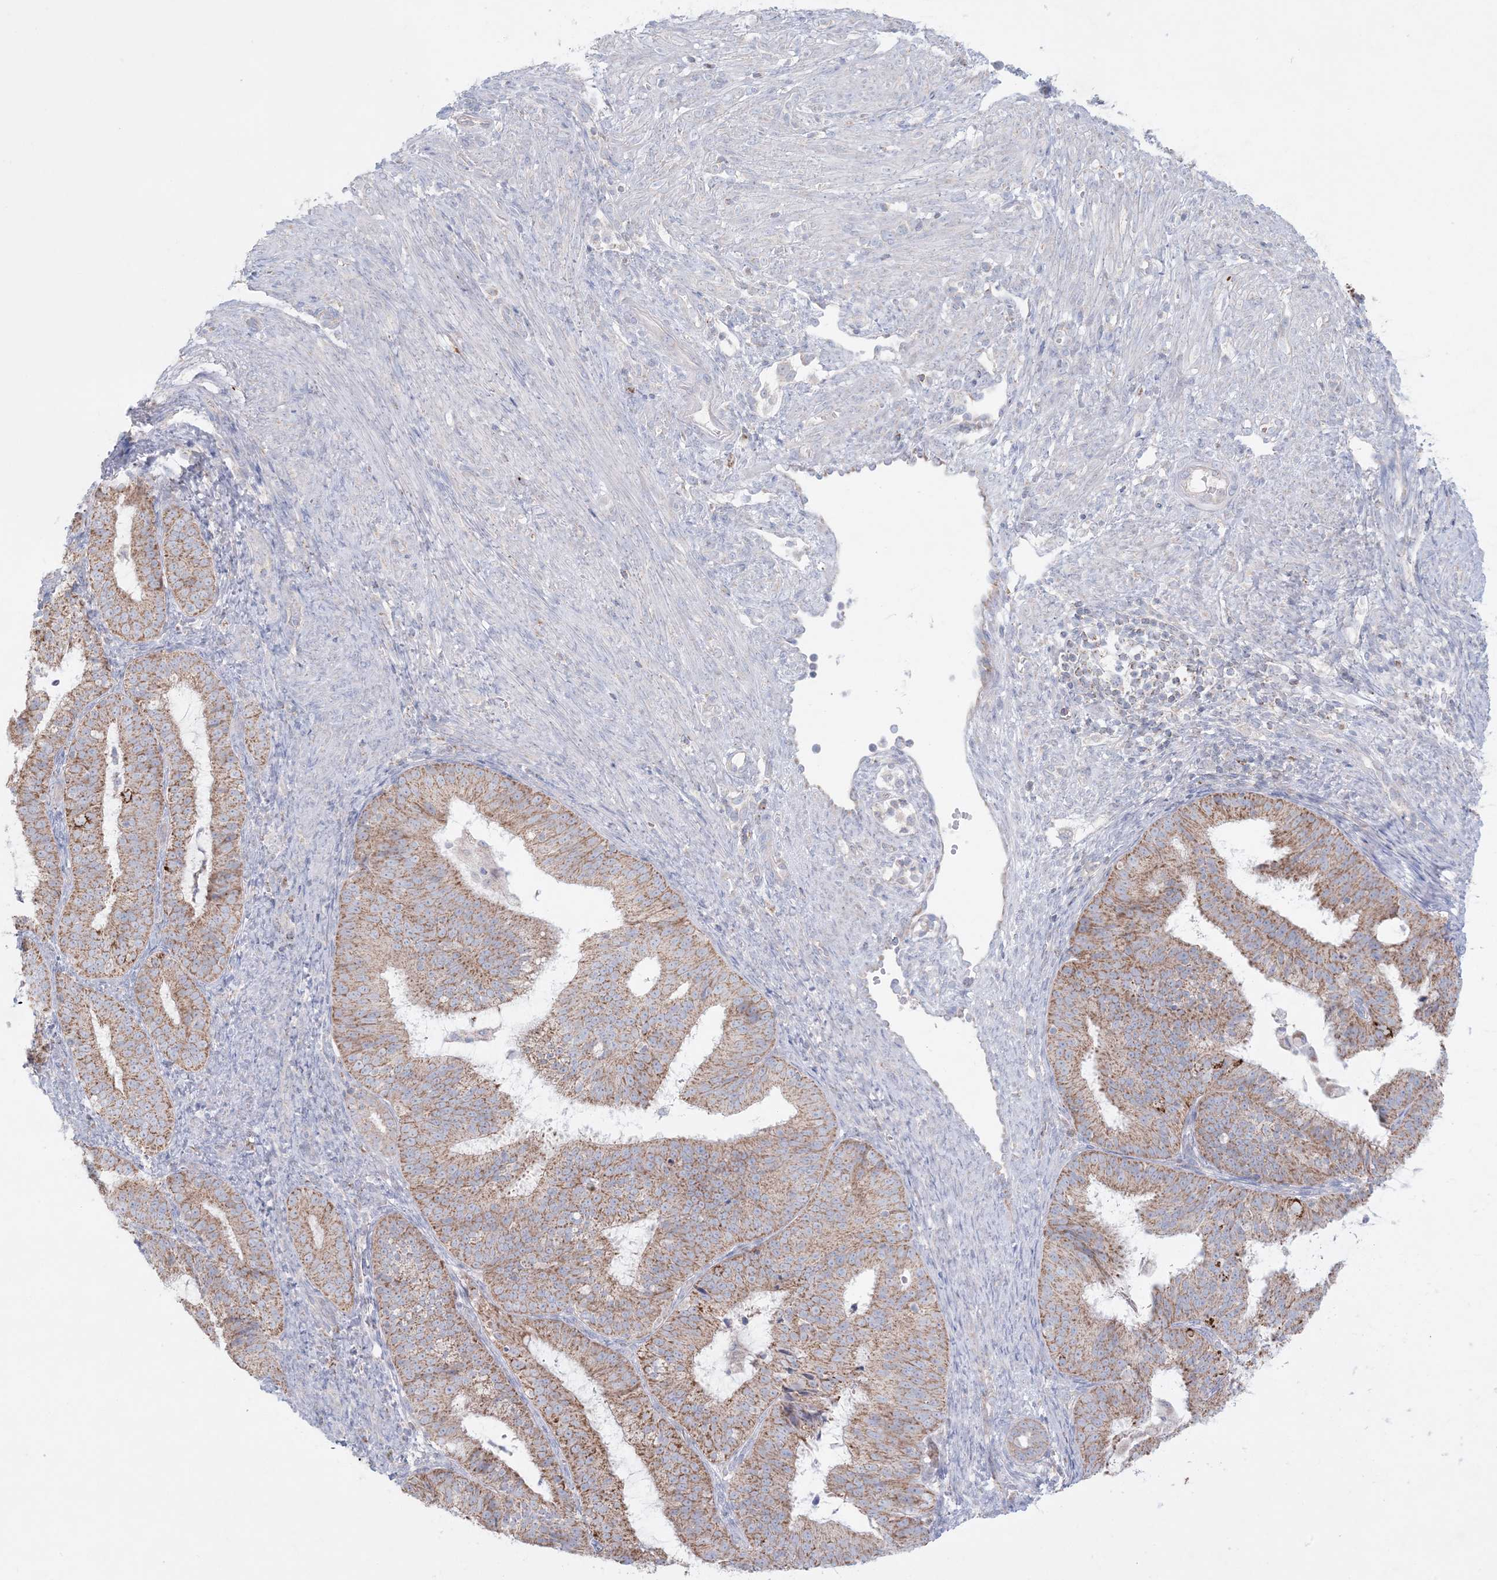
{"staining": {"intensity": "moderate", "quantity": ">75%", "location": "cytoplasmic/membranous"}, "tissue": "endometrial cancer", "cell_type": "Tumor cells", "image_type": "cancer", "snomed": [{"axis": "morphology", "description": "Adenocarcinoma, NOS"}, {"axis": "topography", "description": "Endometrium"}], "caption": "Immunohistochemistry (IHC) histopathology image of human endometrial cancer (adenocarcinoma) stained for a protein (brown), which displays medium levels of moderate cytoplasmic/membranous expression in about >75% of tumor cells.", "gene": "KCTD6", "patient": {"sex": "female", "age": 51}}